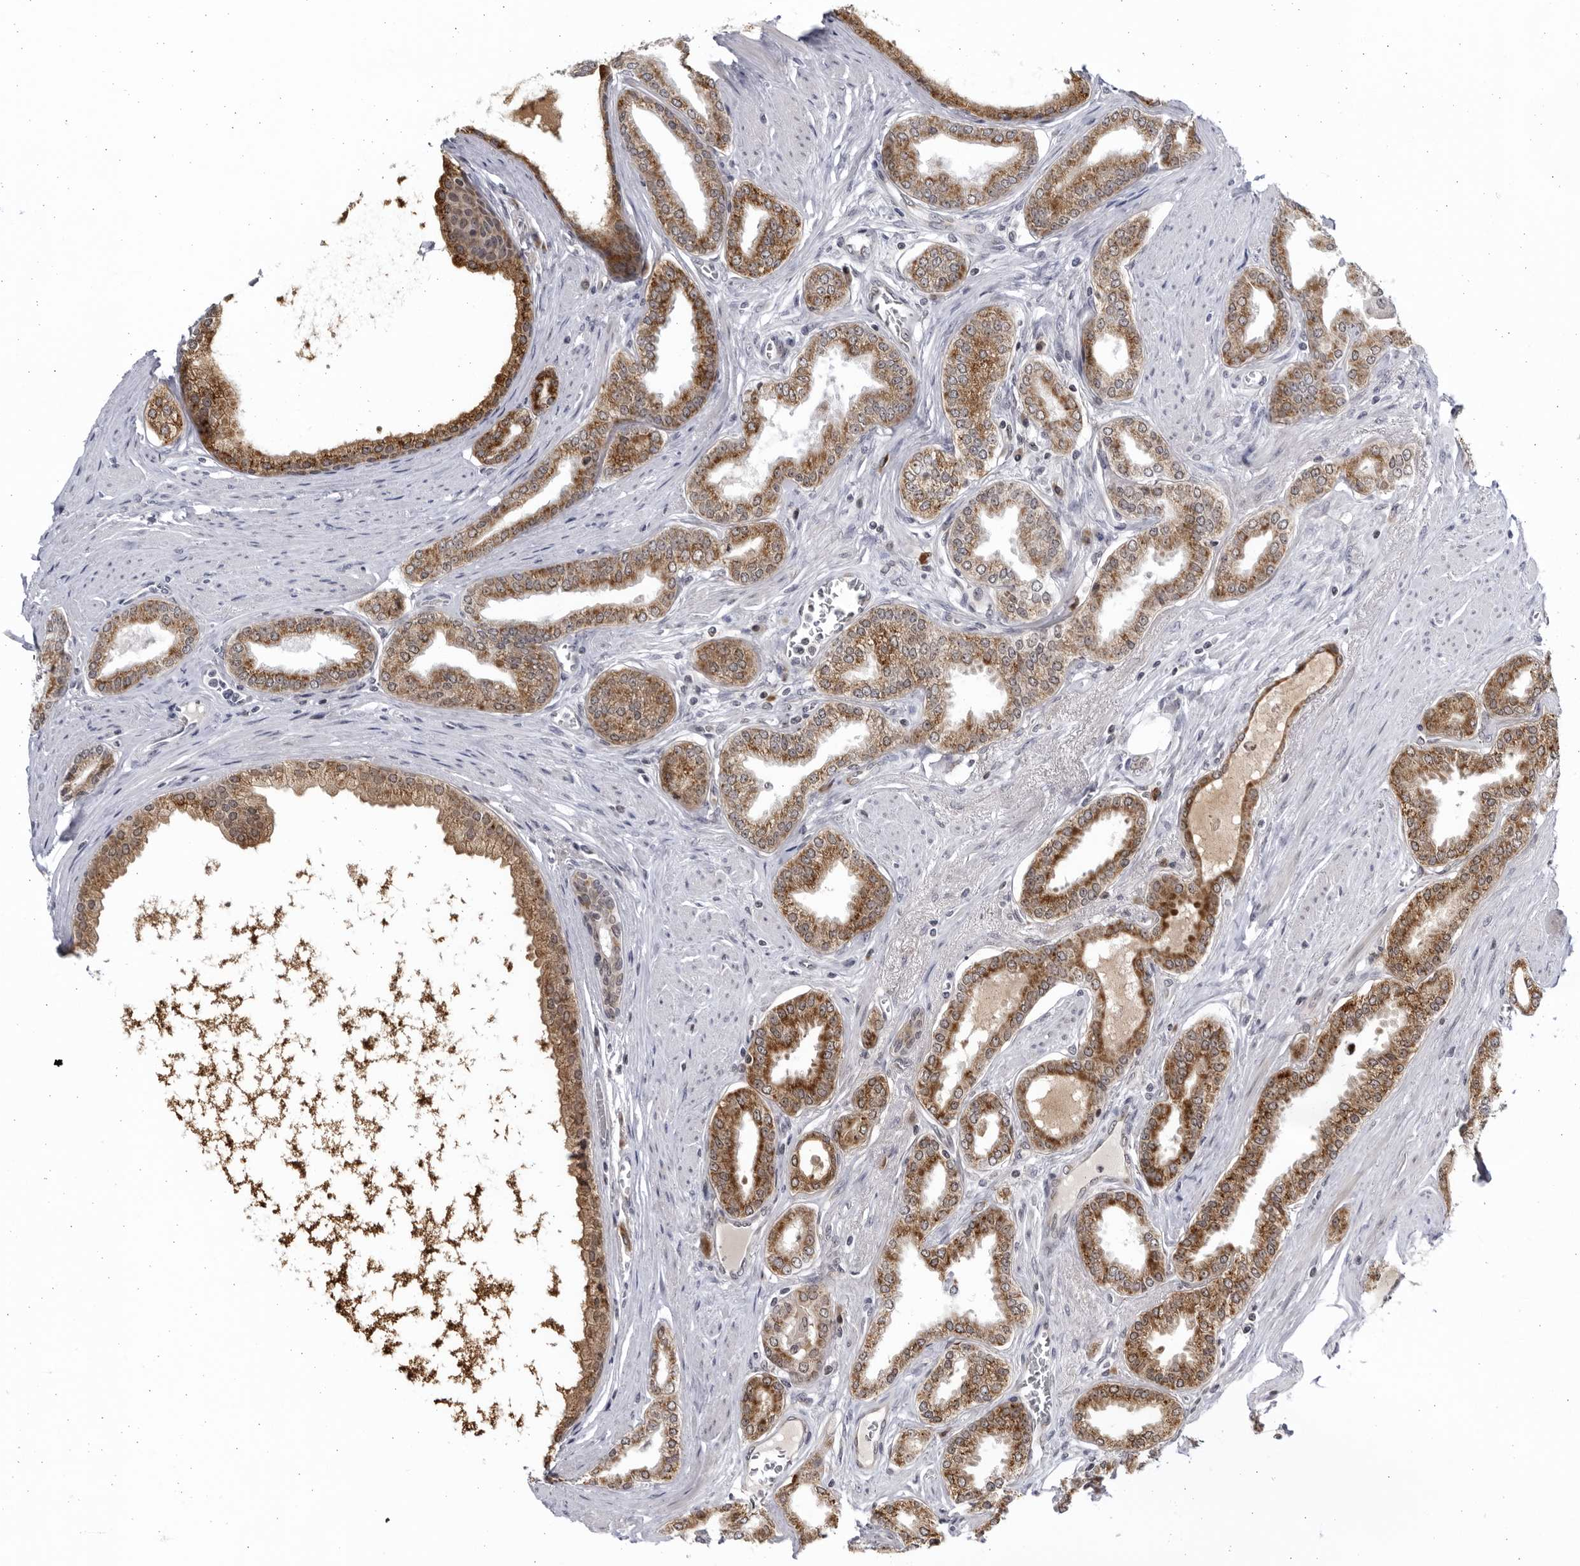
{"staining": {"intensity": "strong", "quantity": ">75%", "location": "cytoplasmic/membranous"}, "tissue": "prostate cancer", "cell_type": "Tumor cells", "image_type": "cancer", "snomed": [{"axis": "morphology", "description": "Adenocarcinoma, Low grade"}, {"axis": "topography", "description": "Prostate"}], "caption": "An IHC histopathology image of tumor tissue is shown. Protein staining in brown shows strong cytoplasmic/membranous positivity in prostate cancer (adenocarcinoma (low-grade)) within tumor cells. Using DAB (3,3'-diaminobenzidine) (brown) and hematoxylin (blue) stains, captured at high magnification using brightfield microscopy.", "gene": "SLC25A22", "patient": {"sex": "male", "age": 63}}